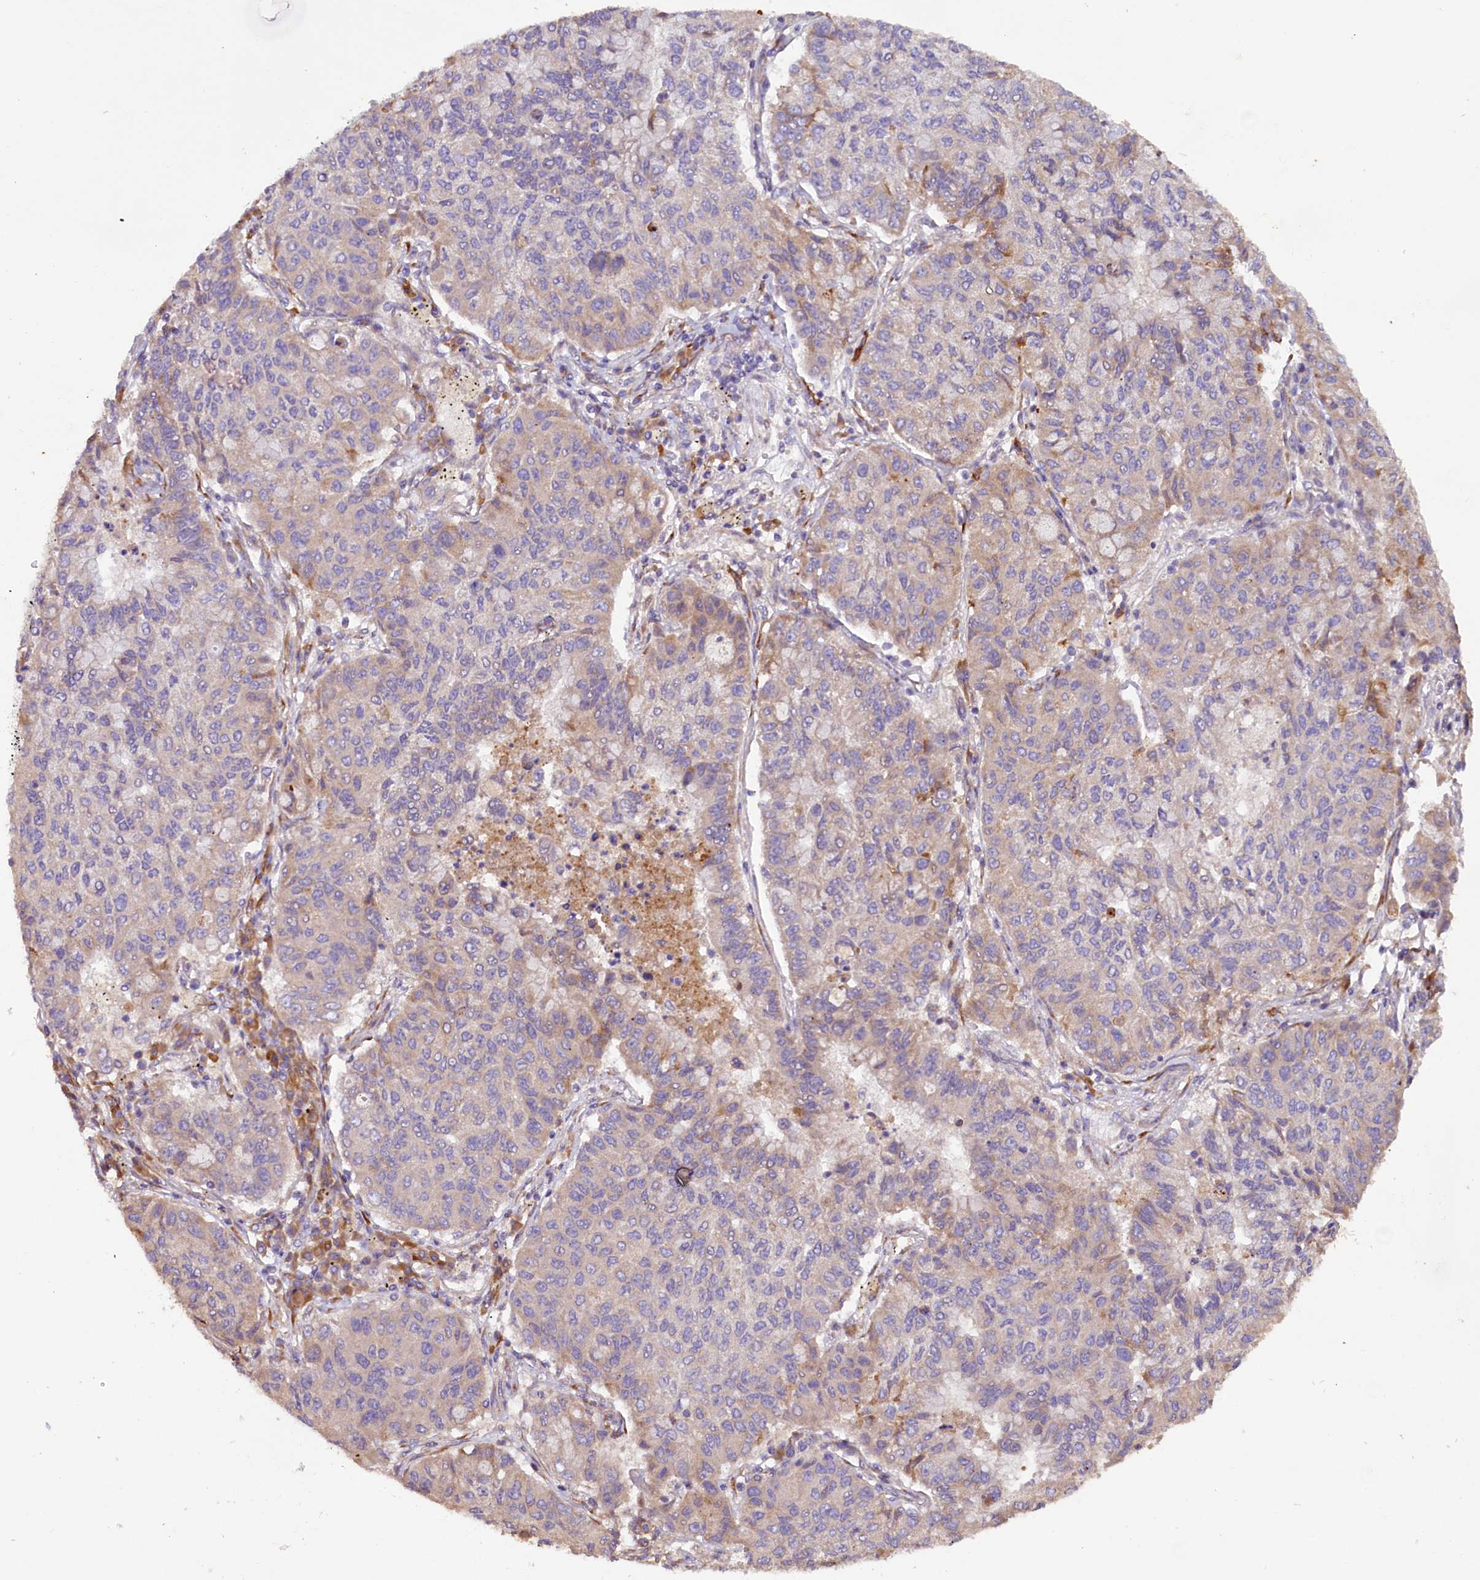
{"staining": {"intensity": "weak", "quantity": "25%-75%", "location": "cytoplasmic/membranous"}, "tissue": "lung cancer", "cell_type": "Tumor cells", "image_type": "cancer", "snomed": [{"axis": "morphology", "description": "Squamous cell carcinoma, NOS"}, {"axis": "topography", "description": "Lung"}], "caption": "About 25%-75% of tumor cells in lung cancer exhibit weak cytoplasmic/membranous protein staining as visualized by brown immunohistochemical staining.", "gene": "SSC5D", "patient": {"sex": "male", "age": 74}}